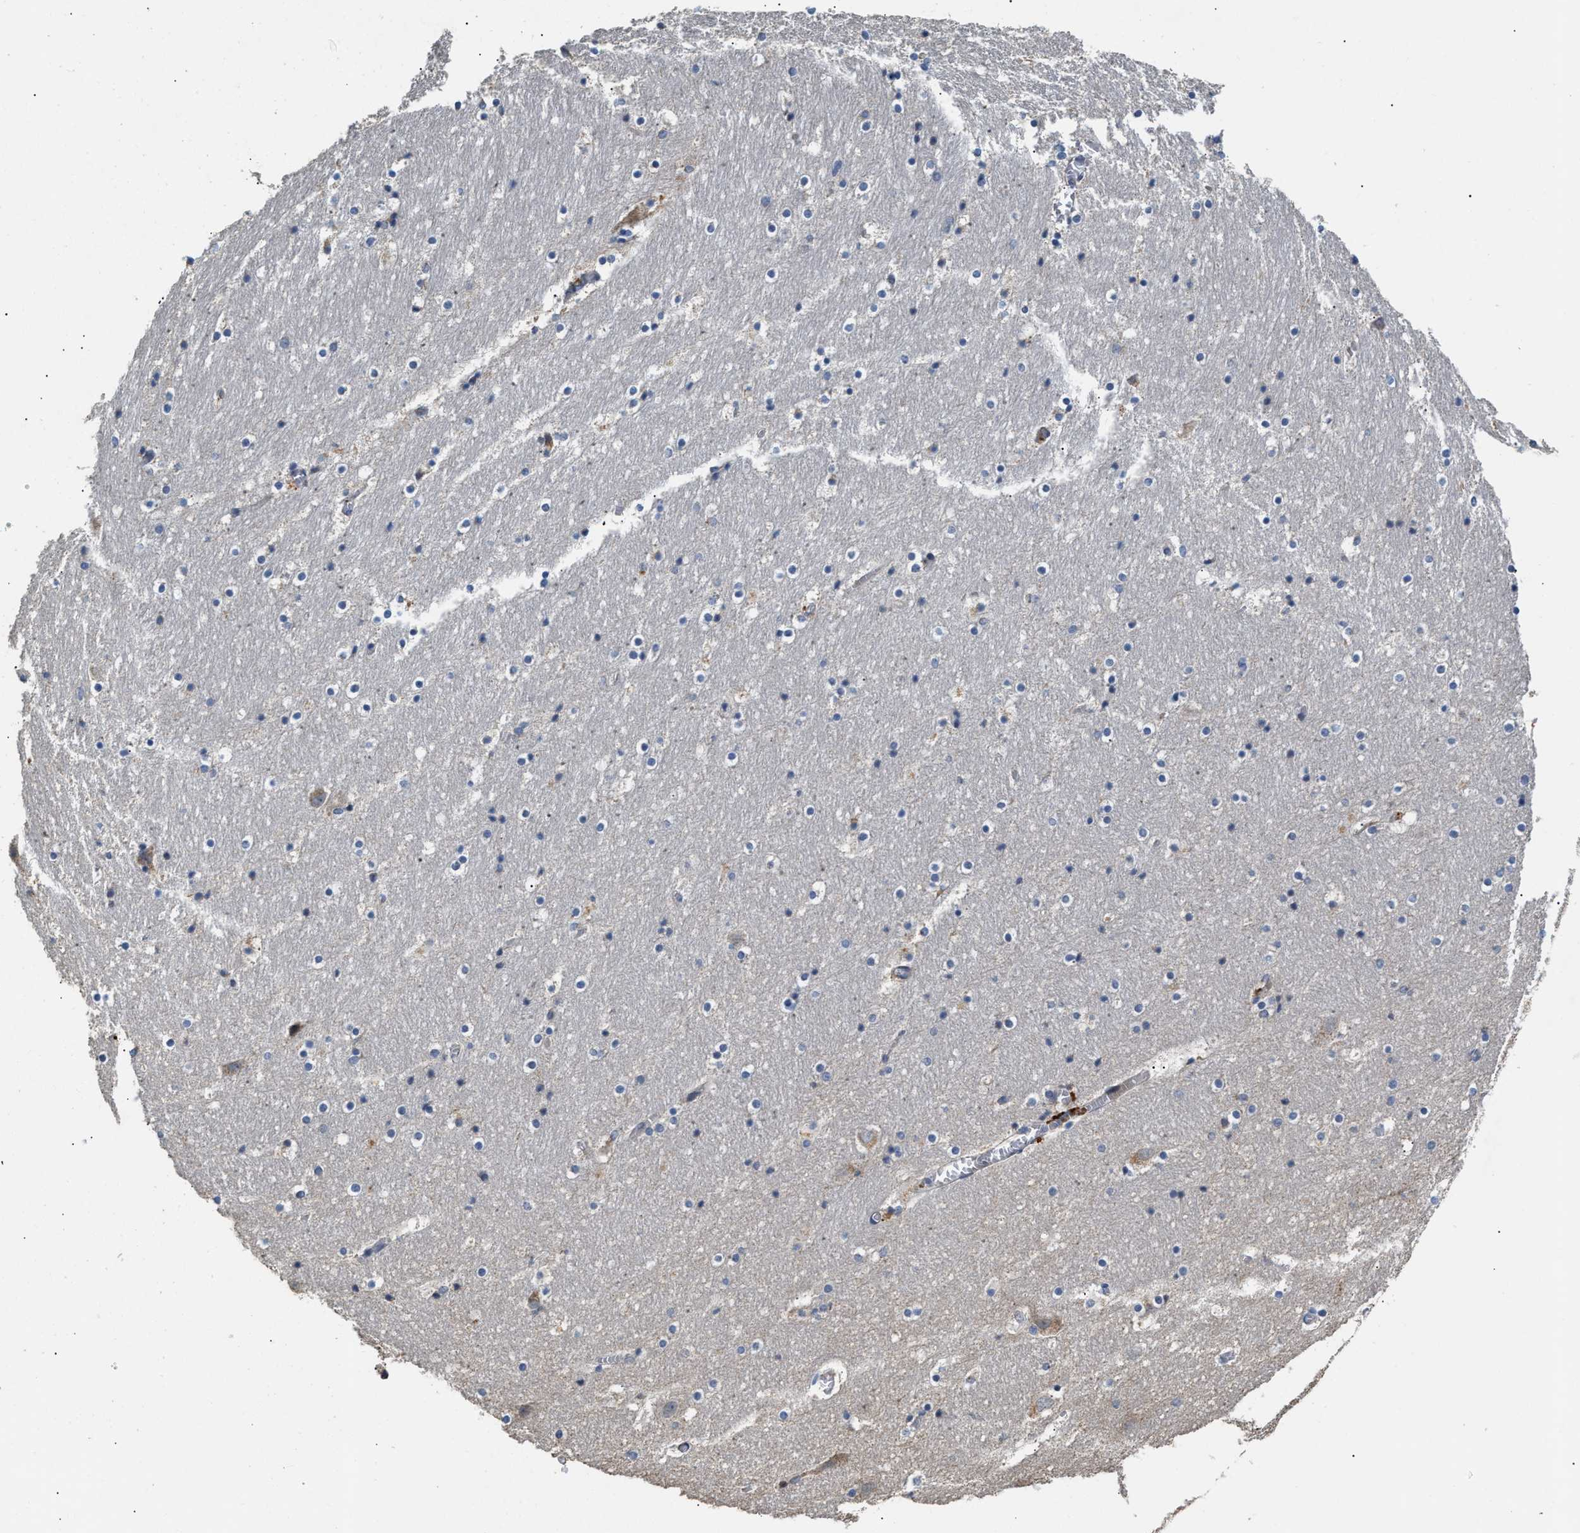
{"staining": {"intensity": "moderate", "quantity": "<25%", "location": "cytoplasmic/membranous"}, "tissue": "hippocampus", "cell_type": "Glial cells", "image_type": "normal", "snomed": [{"axis": "morphology", "description": "Normal tissue, NOS"}, {"axis": "topography", "description": "Hippocampus"}], "caption": "Immunohistochemistry photomicrograph of unremarkable human hippocampus stained for a protein (brown), which demonstrates low levels of moderate cytoplasmic/membranous expression in approximately <25% of glial cells.", "gene": "IL17RC", "patient": {"sex": "male", "age": 45}}